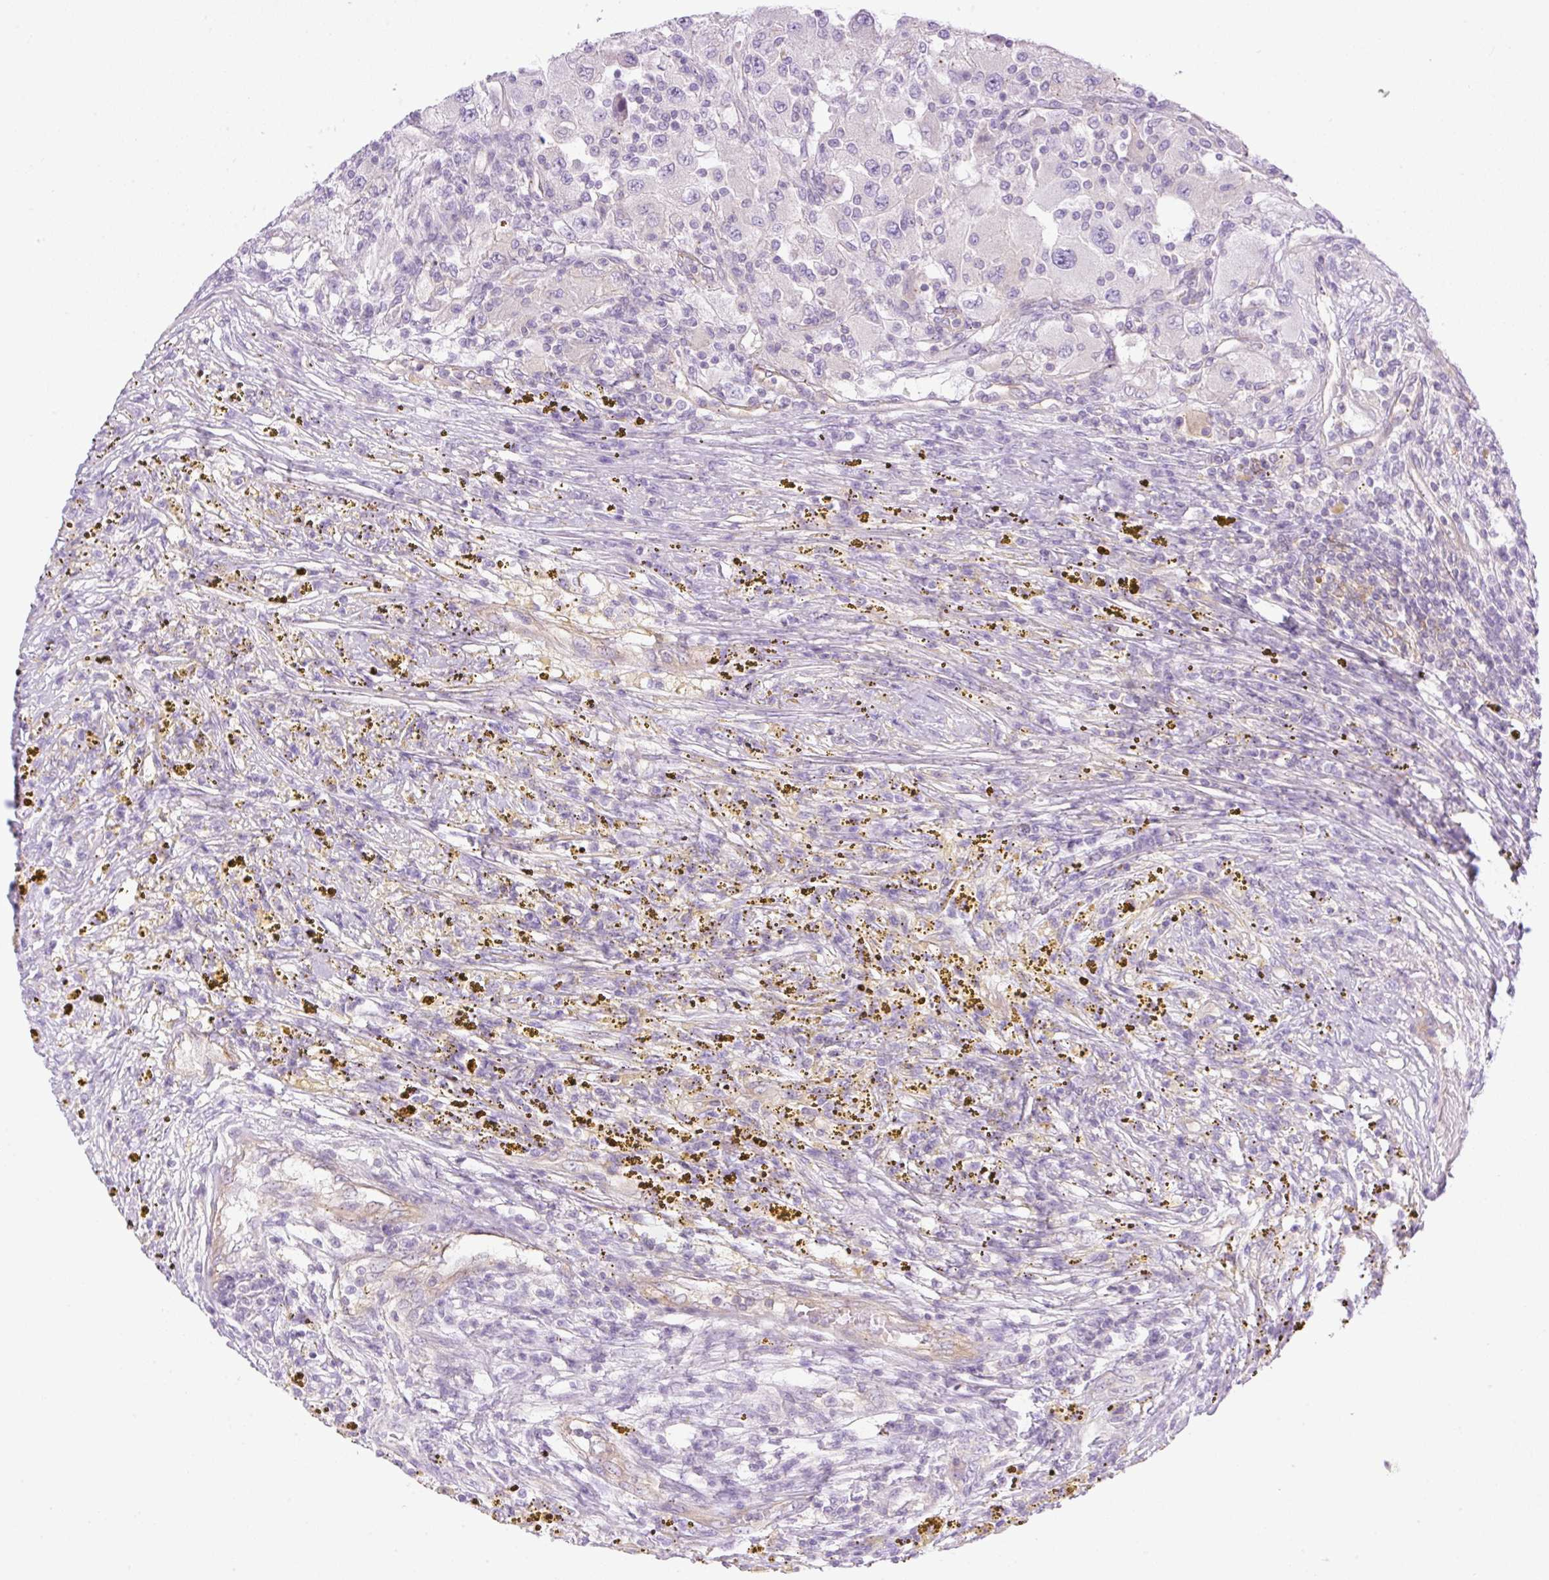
{"staining": {"intensity": "negative", "quantity": "none", "location": "none"}, "tissue": "renal cancer", "cell_type": "Tumor cells", "image_type": "cancer", "snomed": [{"axis": "morphology", "description": "Adenocarcinoma, NOS"}, {"axis": "topography", "description": "Kidney"}], "caption": "Immunohistochemistry (IHC) histopathology image of neoplastic tissue: adenocarcinoma (renal) stained with DAB (3,3'-diaminobenzidine) shows no significant protein positivity in tumor cells. (Stains: DAB IHC with hematoxylin counter stain, Microscopy: brightfield microscopy at high magnification).", "gene": "EHD3", "patient": {"sex": "female", "age": 67}}